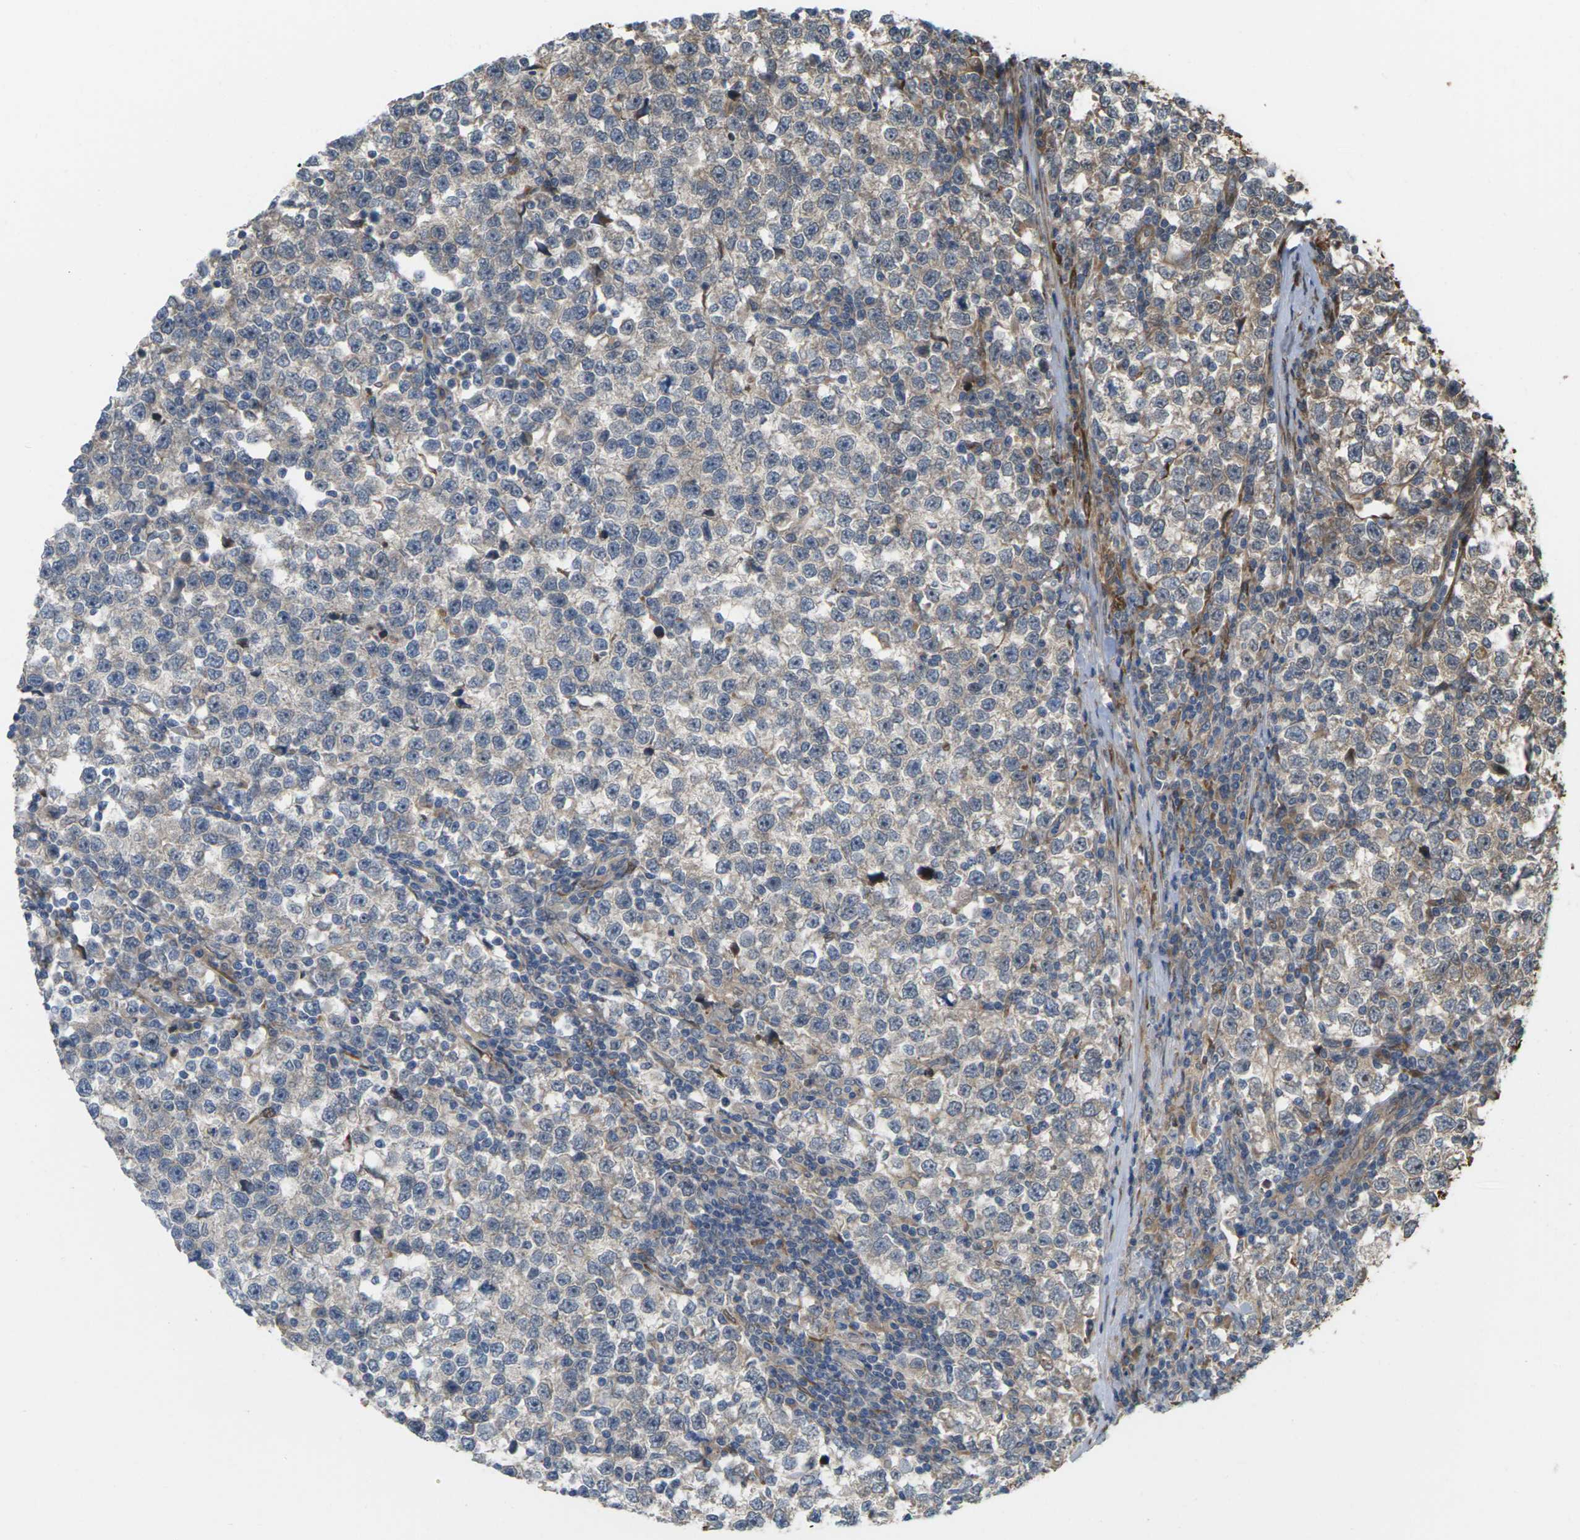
{"staining": {"intensity": "moderate", "quantity": "<25%", "location": "cytoplasmic/membranous"}, "tissue": "testis cancer", "cell_type": "Tumor cells", "image_type": "cancer", "snomed": [{"axis": "morphology", "description": "Seminoma, NOS"}, {"axis": "topography", "description": "Testis"}], "caption": "Immunohistochemical staining of testis seminoma exhibits low levels of moderate cytoplasmic/membranous protein positivity in about <25% of tumor cells. (Brightfield microscopy of DAB IHC at high magnification).", "gene": "ROBO1", "patient": {"sex": "male", "age": 43}}